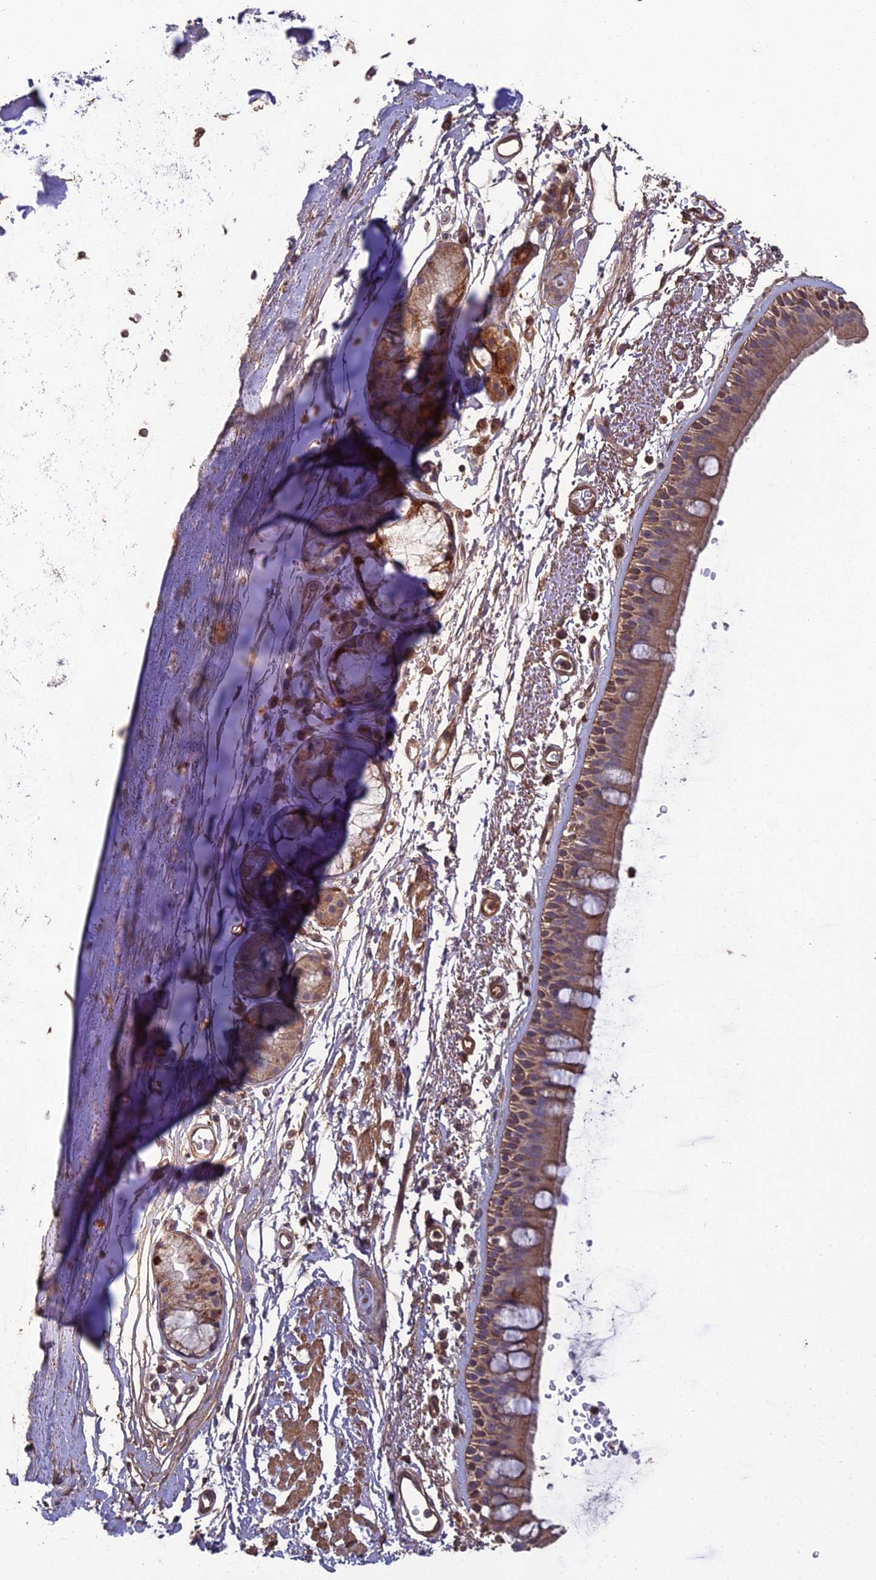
{"staining": {"intensity": "moderate", "quantity": ">75%", "location": "cytoplasmic/membranous"}, "tissue": "bronchus", "cell_type": "Respiratory epithelial cells", "image_type": "normal", "snomed": [{"axis": "morphology", "description": "Normal tissue, NOS"}, {"axis": "topography", "description": "Lymph node"}, {"axis": "topography", "description": "Bronchus"}], "caption": "The histopathology image shows staining of normal bronchus, revealing moderate cytoplasmic/membranous protein positivity (brown color) within respiratory epithelial cells. Using DAB (brown) and hematoxylin (blue) stains, captured at high magnification using brightfield microscopy.", "gene": "ATP6V0A2", "patient": {"sex": "female", "age": 70}}